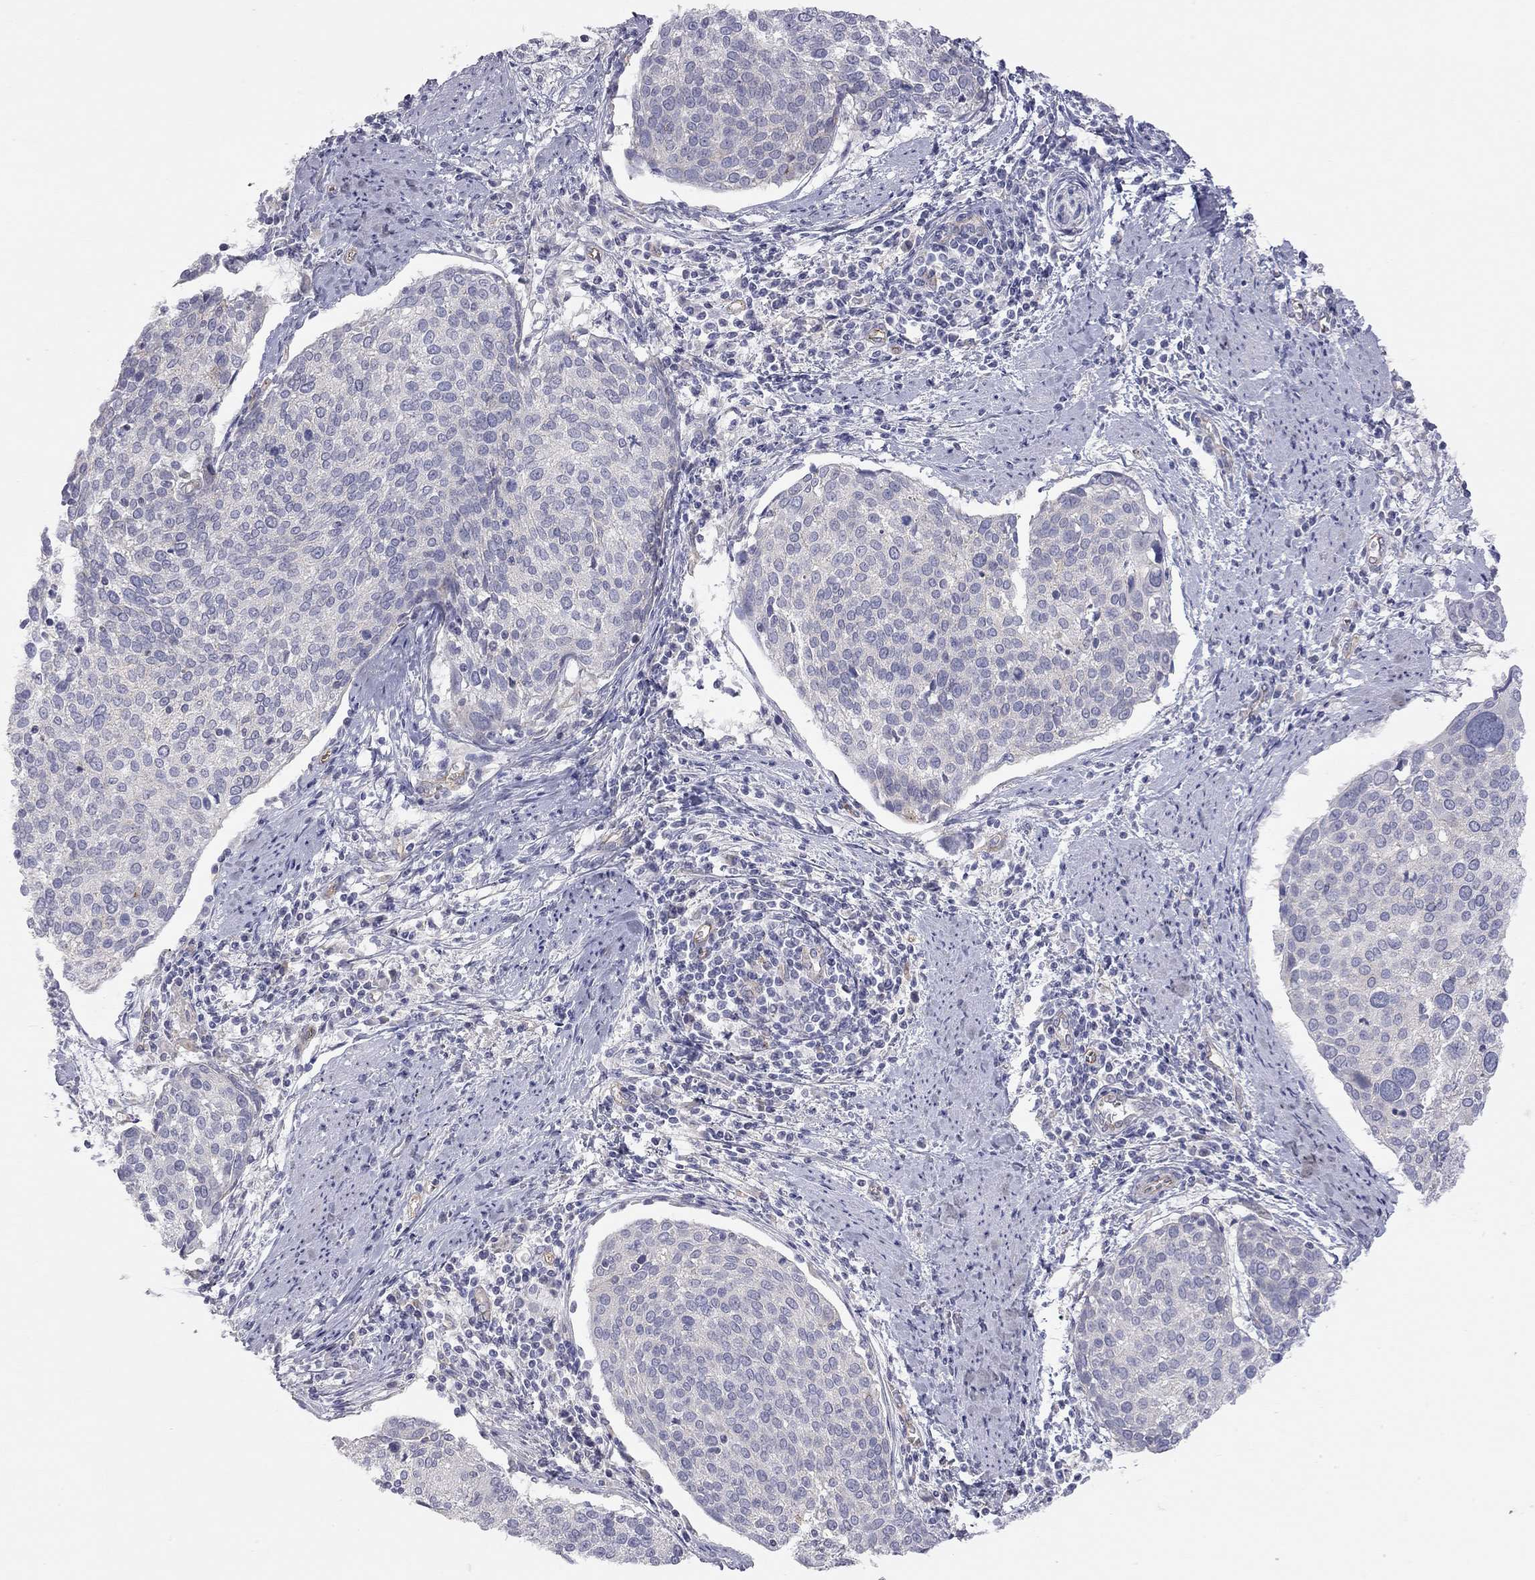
{"staining": {"intensity": "negative", "quantity": "none", "location": "none"}, "tissue": "cervical cancer", "cell_type": "Tumor cells", "image_type": "cancer", "snomed": [{"axis": "morphology", "description": "Squamous cell carcinoma, NOS"}, {"axis": "topography", "description": "Cervix"}], "caption": "High power microscopy micrograph of an IHC micrograph of cervical squamous cell carcinoma, revealing no significant staining in tumor cells.", "gene": "GPRC5B", "patient": {"sex": "female", "age": 39}}